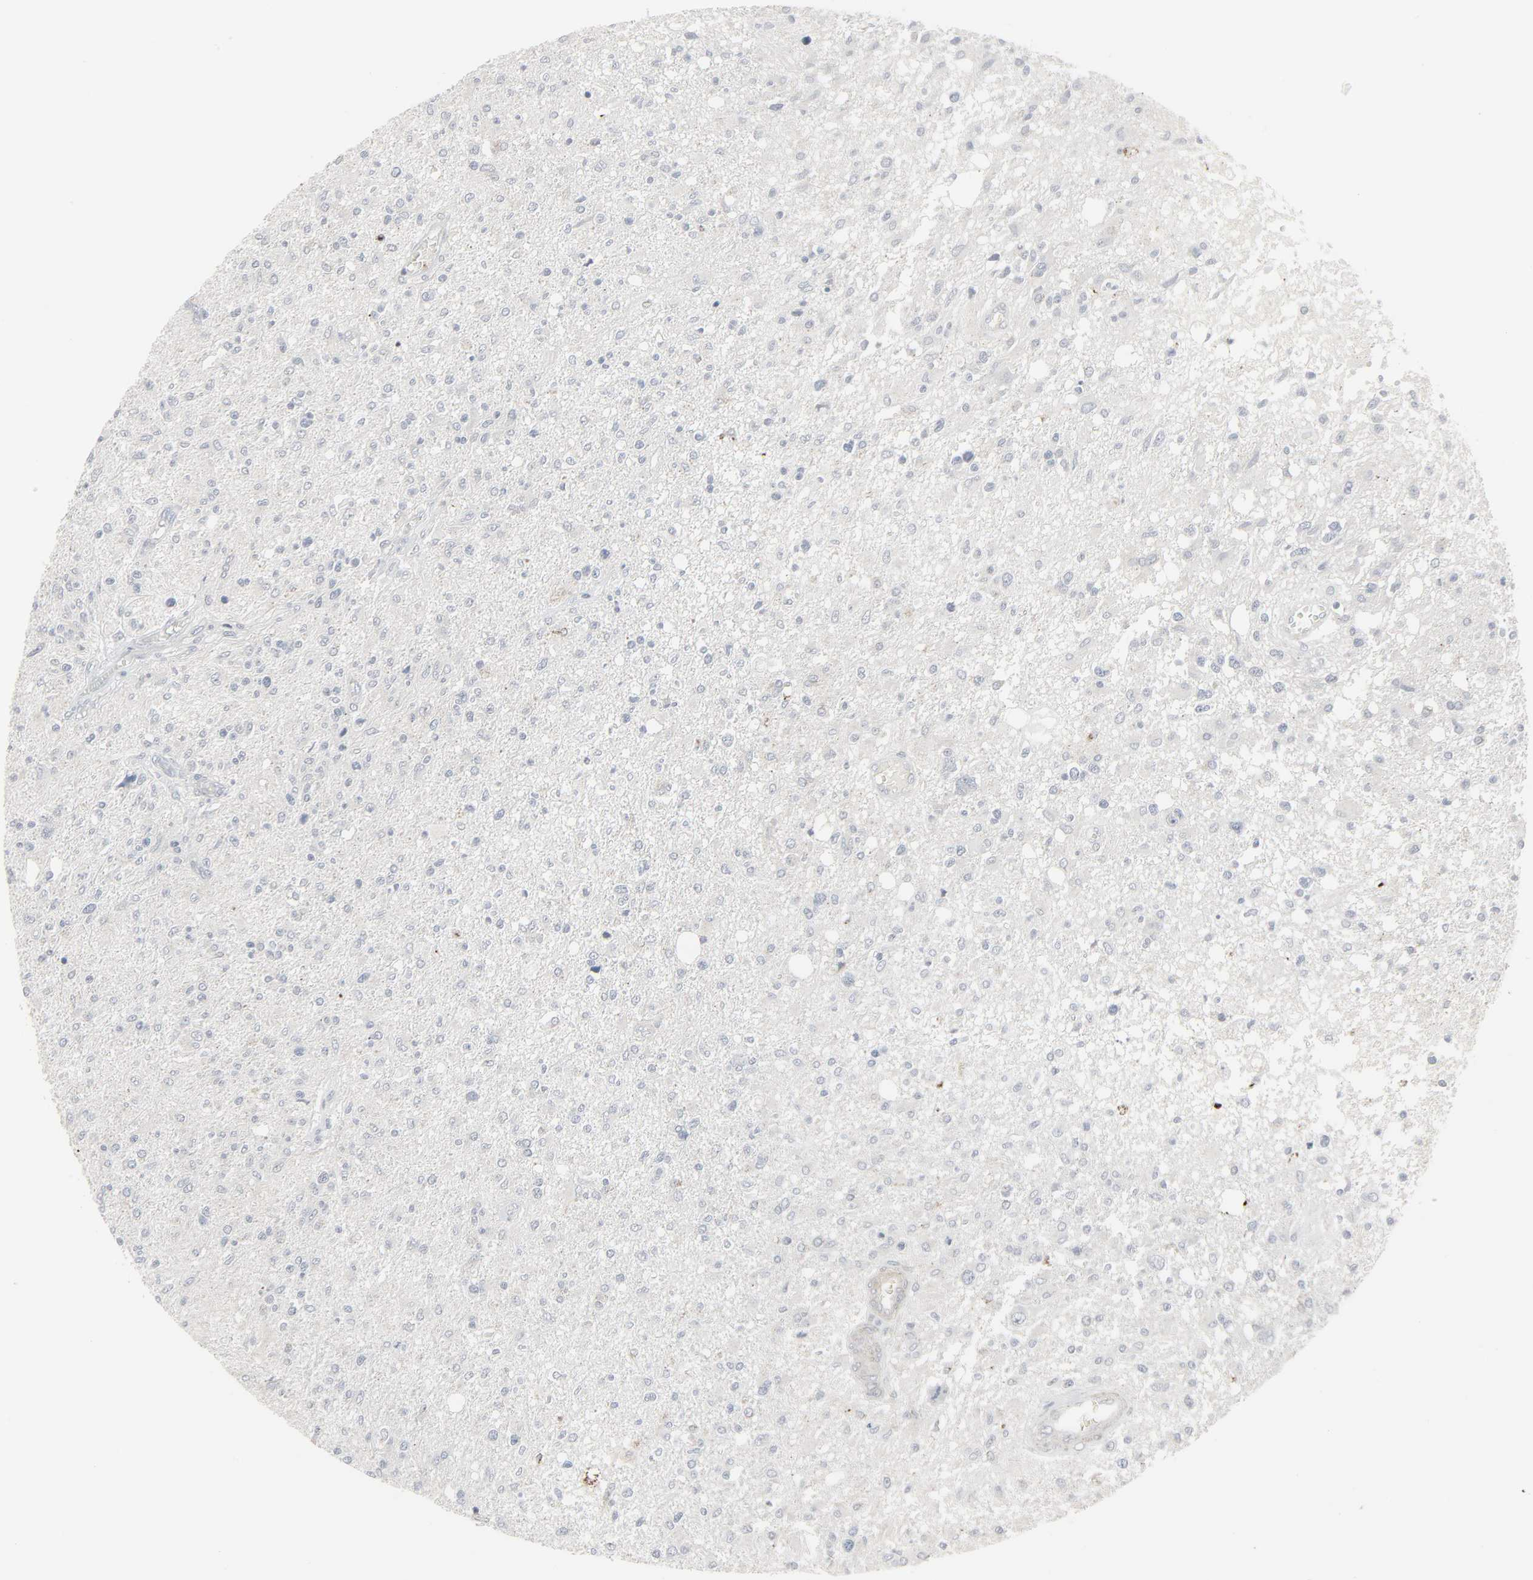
{"staining": {"intensity": "negative", "quantity": "none", "location": "none"}, "tissue": "glioma", "cell_type": "Tumor cells", "image_type": "cancer", "snomed": [{"axis": "morphology", "description": "Glioma, malignant, High grade"}, {"axis": "topography", "description": "Cerebral cortex"}], "caption": "A photomicrograph of malignant glioma (high-grade) stained for a protein shows no brown staining in tumor cells.", "gene": "NEUROD1", "patient": {"sex": "male", "age": 76}}